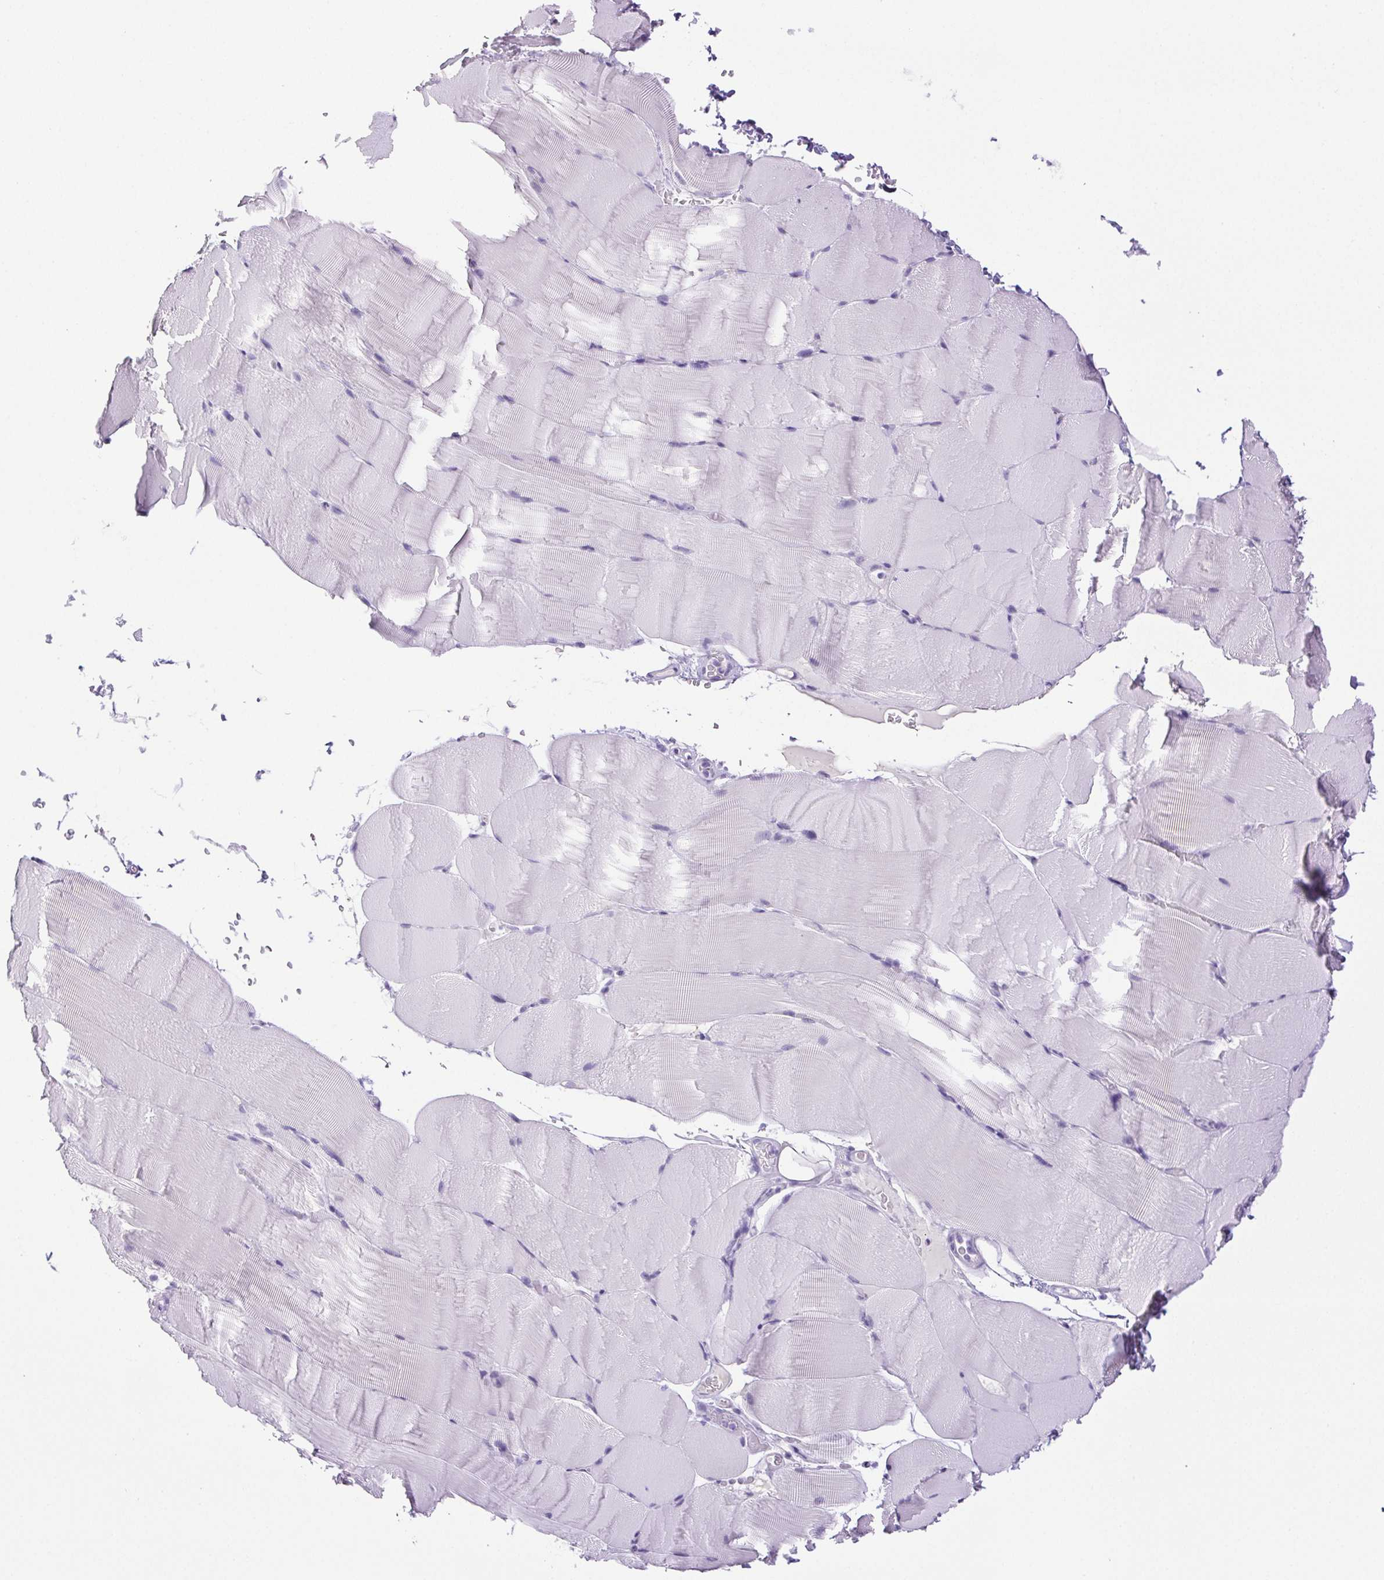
{"staining": {"intensity": "negative", "quantity": "none", "location": "none"}, "tissue": "skeletal muscle", "cell_type": "Myocytes", "image_type": "normal", "snomed": [{"axis": "morphology", "description": "Normal tissue, NOS"}, {"axis": "topography", "description": "Skeletal muscle"}], "caption": "An immunohistochemistry photomicrograph of benign skeletal muscle is shown. There is no staining in myocytes of skeletal muscle. (Stains: DAB (3,3'-diaminobenzidine) immunohistochemistry (IHC) with hematoxylin counter stain, Microscopy: brightfield microscopy at high magnification).", "gene": "PAPPA2", "patient": {"sex": "female", "age": 37}}